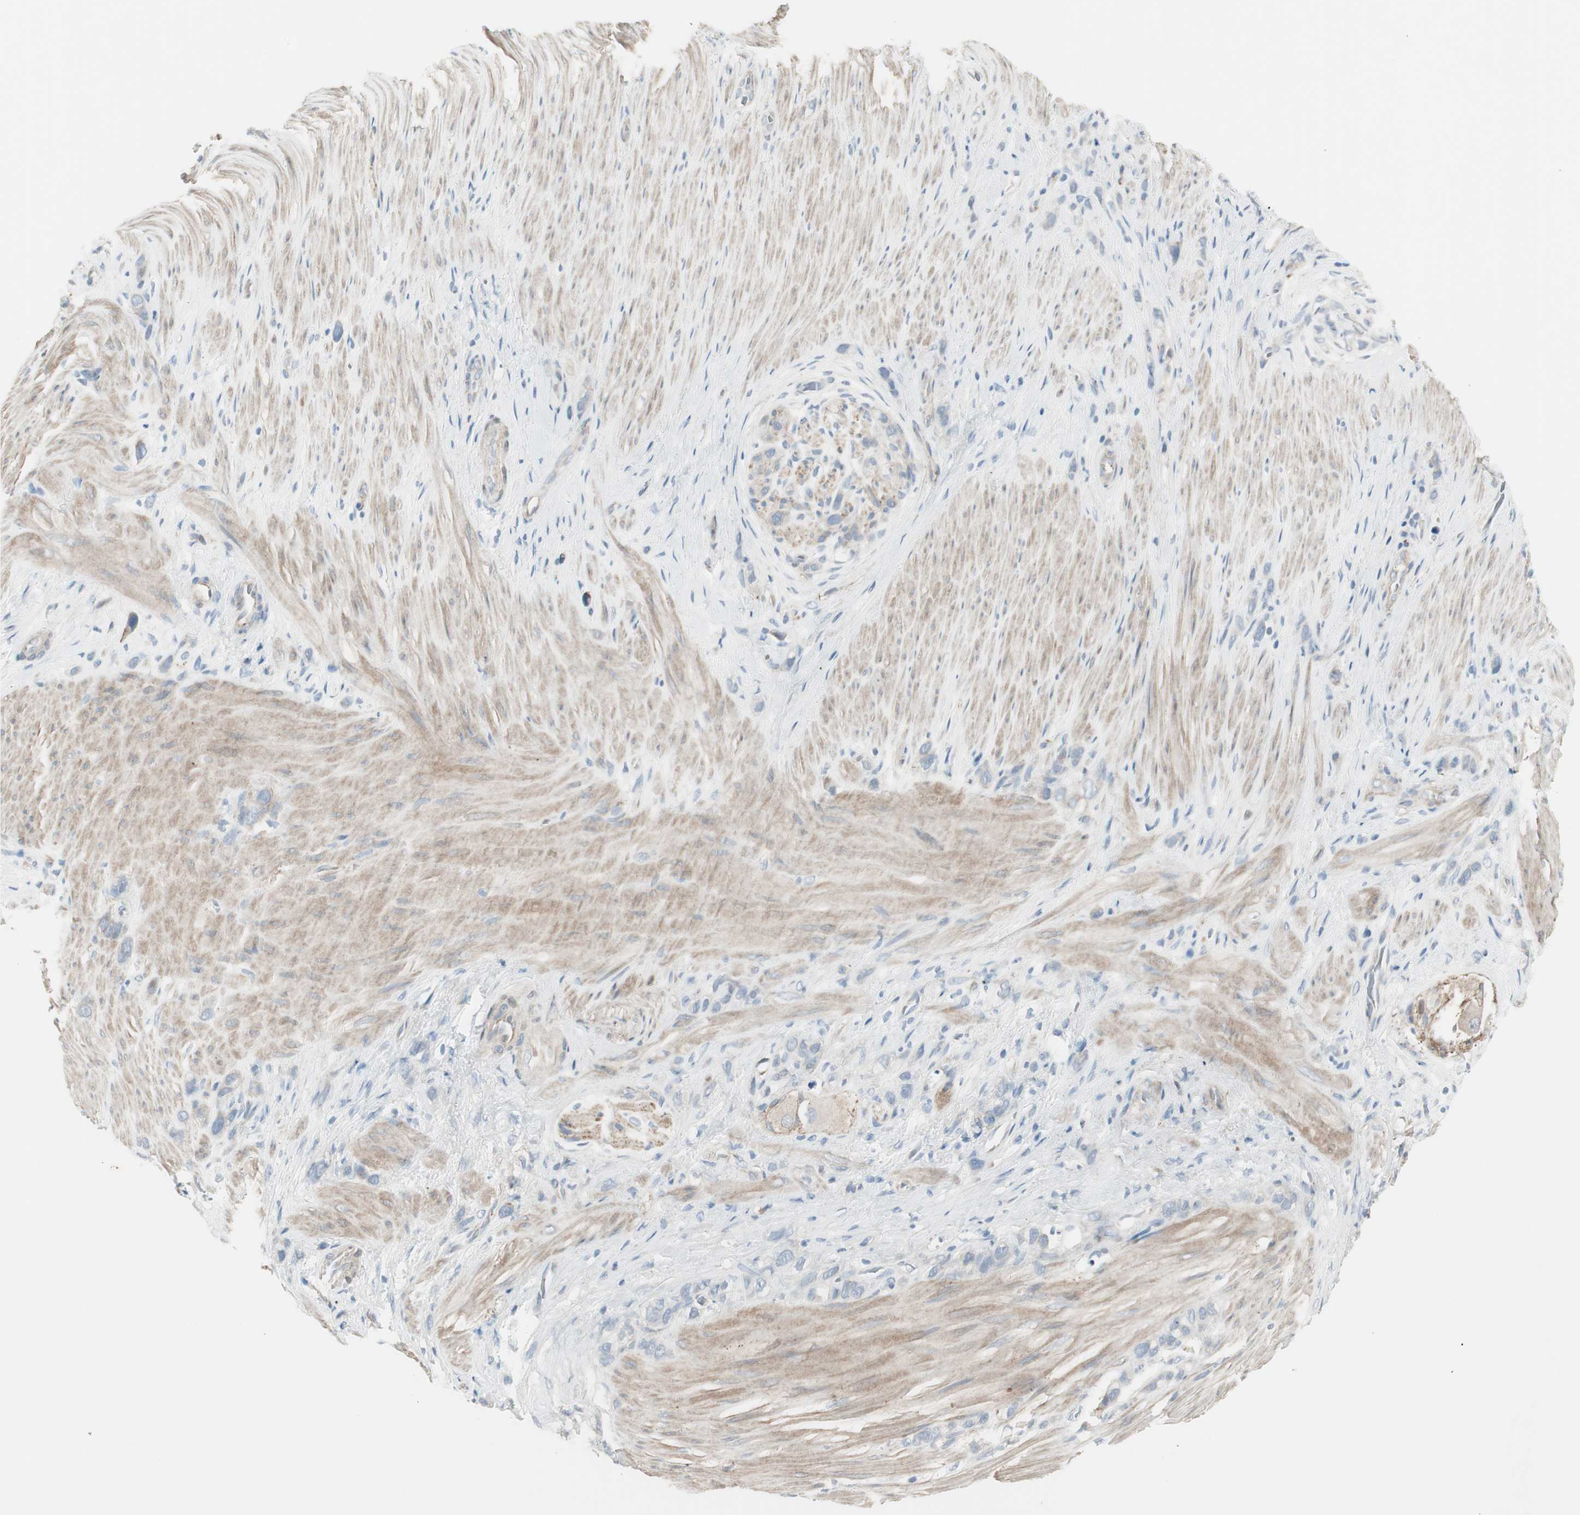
{"staining": {"intensity": "negative", "quantity": "none", "location": "none"}, "tissue": "stomach cancer", "cell_type": "Tumor cells", "image_type": "cancer", "snomed": [{"axis": "morphology", "description": "Normal tissue, NOS"}, {"axis": "morphology", "description": "Adenocarcinoma, NOS"}, {"axis": "morphology", "description": "Adenocarcinoma, High grade"}, {"axis": "topography", "description": "Stomach, upper"}, {"axis": "topography", "description": "Stomach"}], "caption": "Stomach cancer (adenocarcinoma (high-grade)) was stained to show a protein in brown. There is no significant positivity in tumor cells.", "gene": "CACNA2D1", "patient": {"sex": "female", "age": 65}}